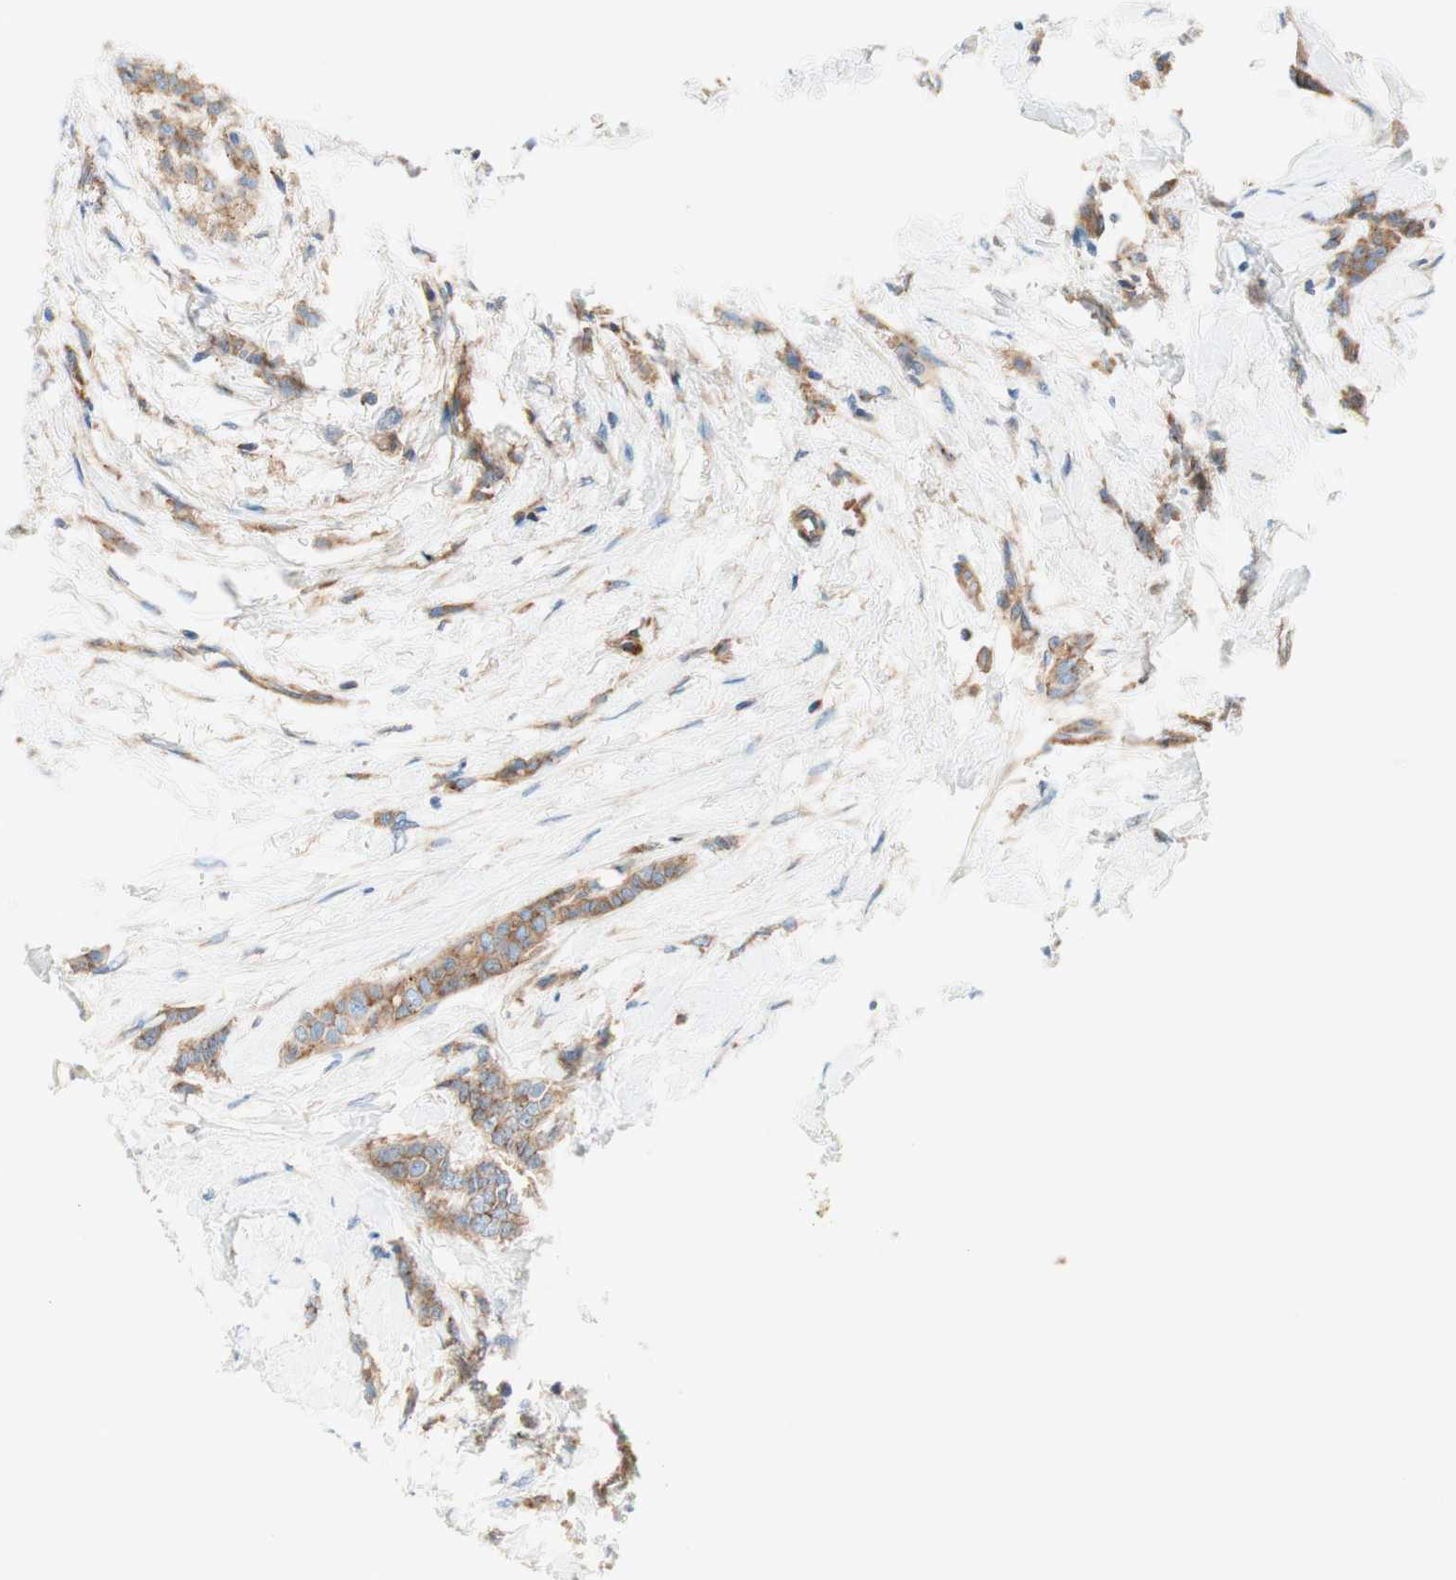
{"staining": {"intensity": "moderate", "quantity": ">75%", "location": "cytoplasmic/membranous"}, "tissue": "breast cancer", "cell_type": "Tumor cells", "image_type": "cancer", "snomed": [{"axis": "morphology", "description": "Lobular carcinoma, in situ"}, {"axis": "morphology", "description": "Lobular carcinoma"}, {"axis": "topography", "description": "Breast"}], "caption": "Moderate cytoplasmic/membranous positivity is seen in about >75% of tumor cells in breast cancer (lobular carcinoma in situ). (DAB IHC, brown staining for protein, blue staining for nuclei).", "gene": "VPS26A", "patient": {"sex": "female", "age": 41}}